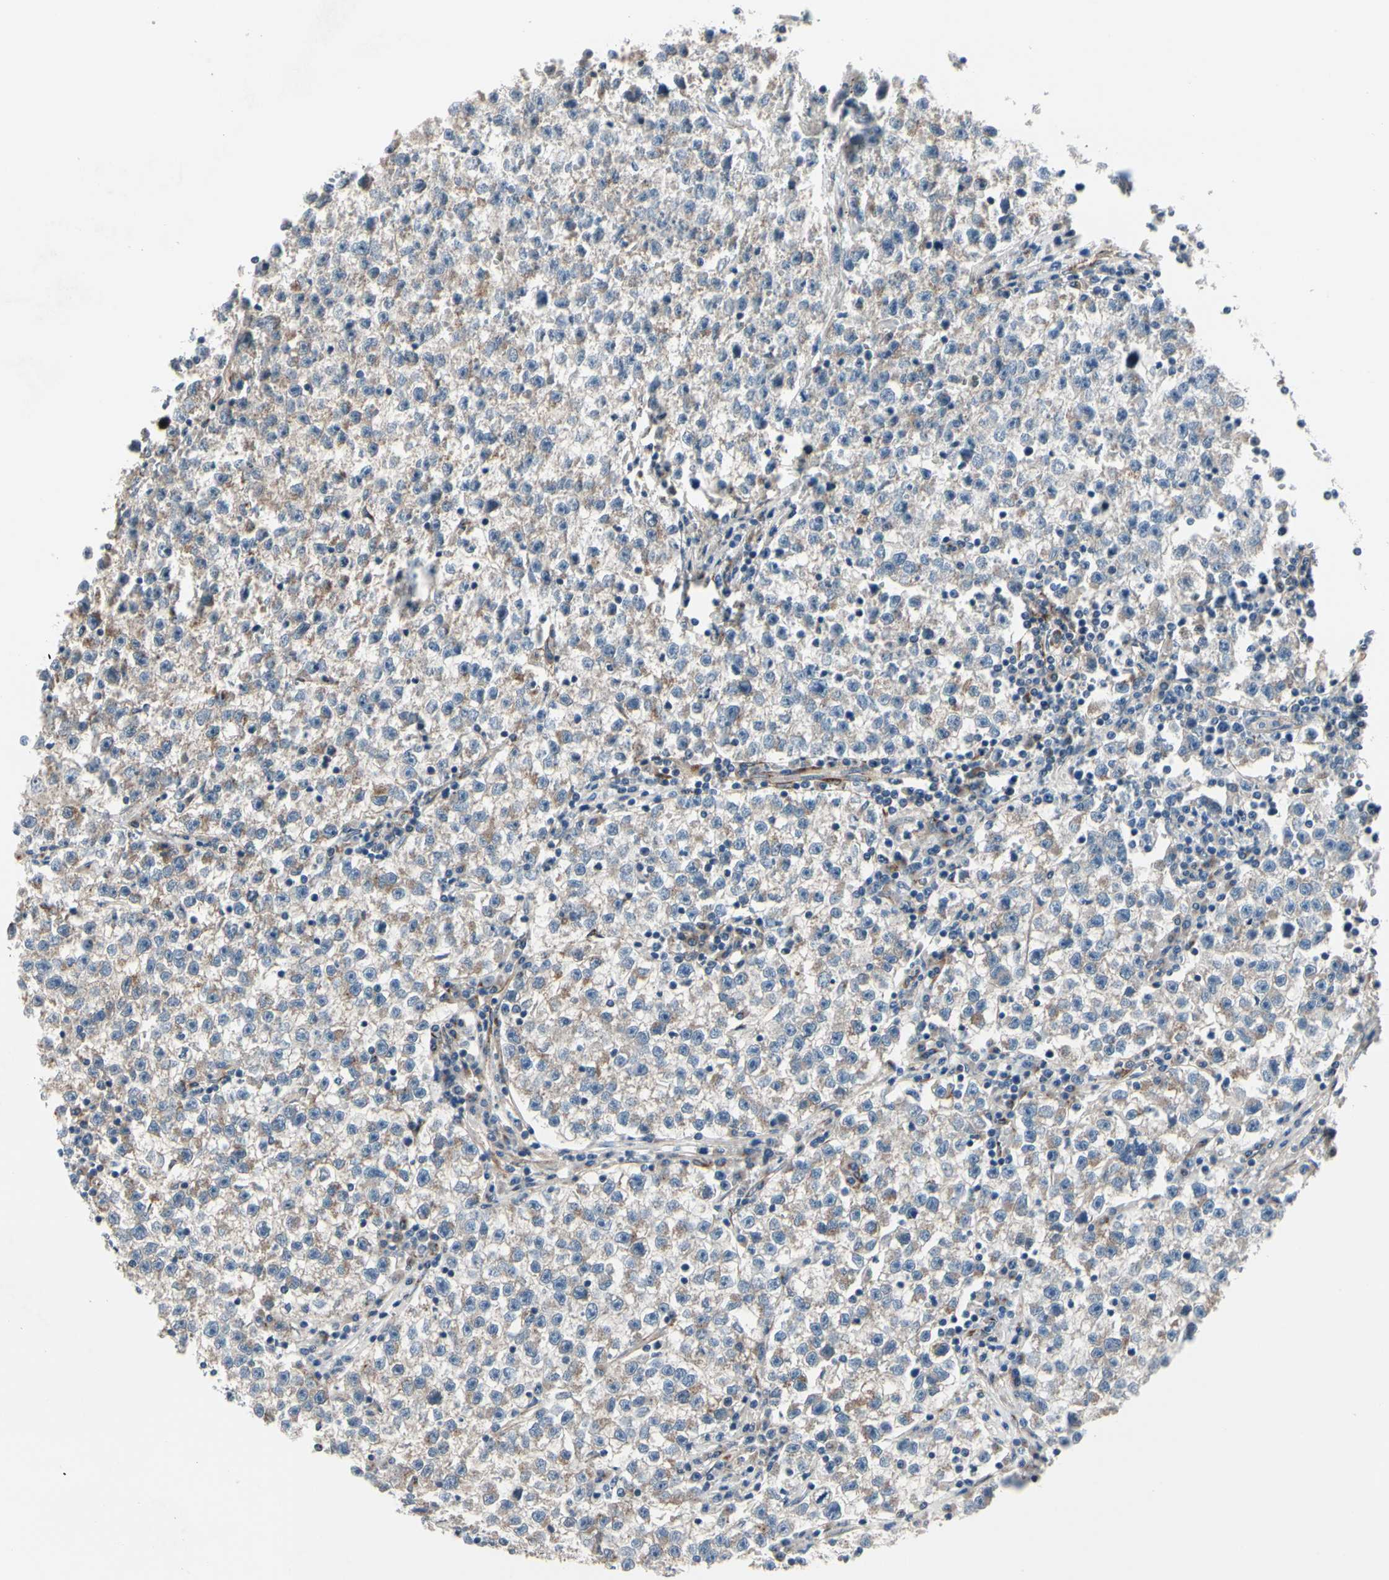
{"staining": {"intensity": "weak", "quantity": "<25%", "location": "cytoplasmic/membranous"}, "tissue": "testis cancer", "cell_type": "Tumor cells", "image_type": "cancer", "snomed": [{"axis": "morphology", "description": "Seminoma, NOS"}, {"axis": "topography", "description": "Testis"}], "caption": "DAB (3,3'-diaminobenzidine) immunohistochemical staining of human testis cancer (seminoma) reveals no significant staining in tumor cells.", "gene": "PRKAR2B", "patient": {"sex": "male", "age": 22}}